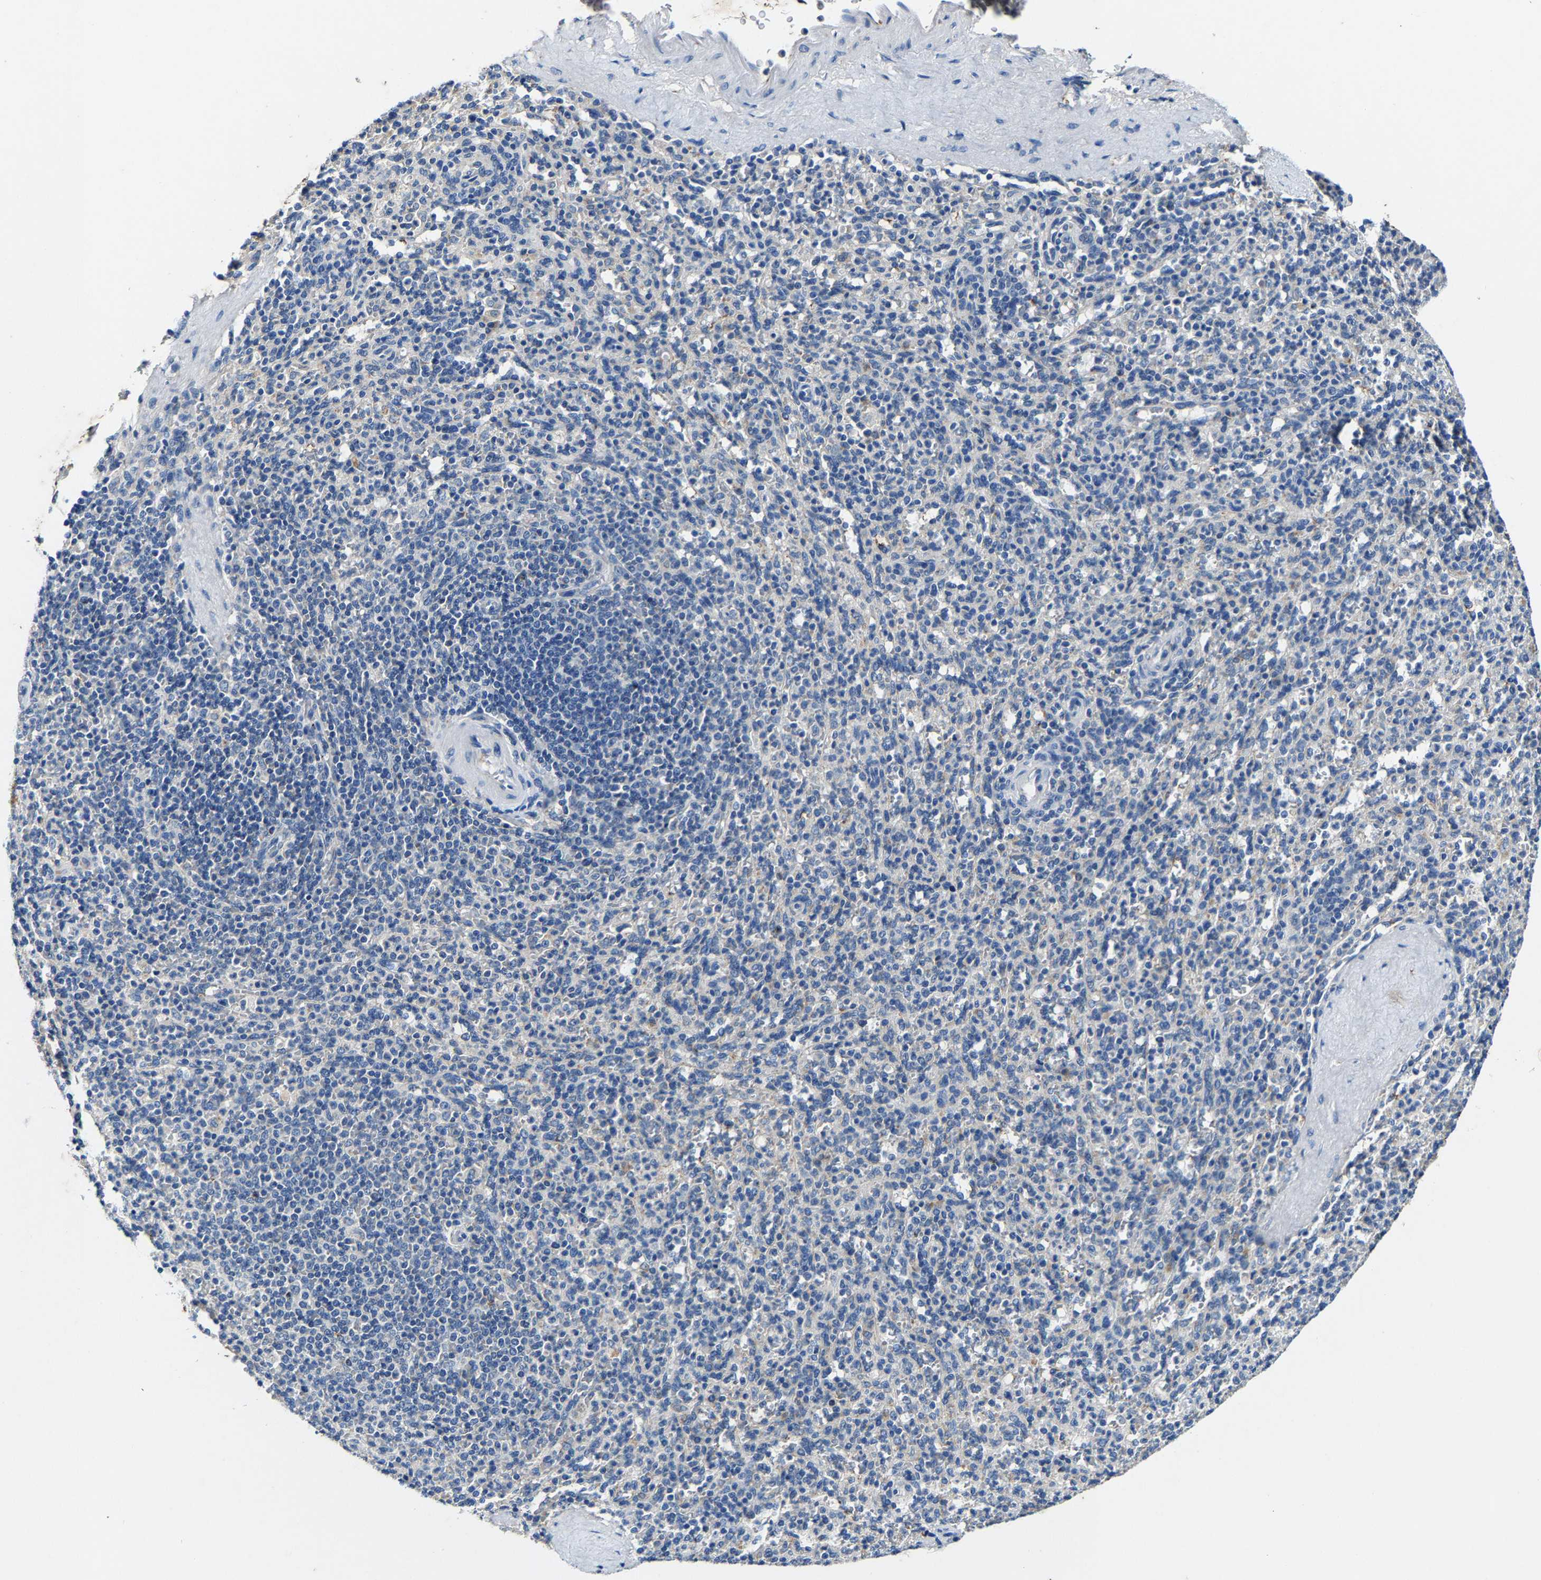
{"staining": {"intensity": "negative", "quantity": "none", "location": "none"}, "tissue": "spleen", "cell_type": "Cells in red pulp", "image_type": "normal", "snomed": [{"axis": "morphology", "description": "Normal tissue, NOS"}, {"axis": "topography", "description": "Spleen"}], "caption": "Immunohistochemistry image of normal human spleen stained for a protein (brown), which shows no positivity in cells in red pulp.", "gene": "SLC25A25", "patient": {"sex": "male", "age": 36}}